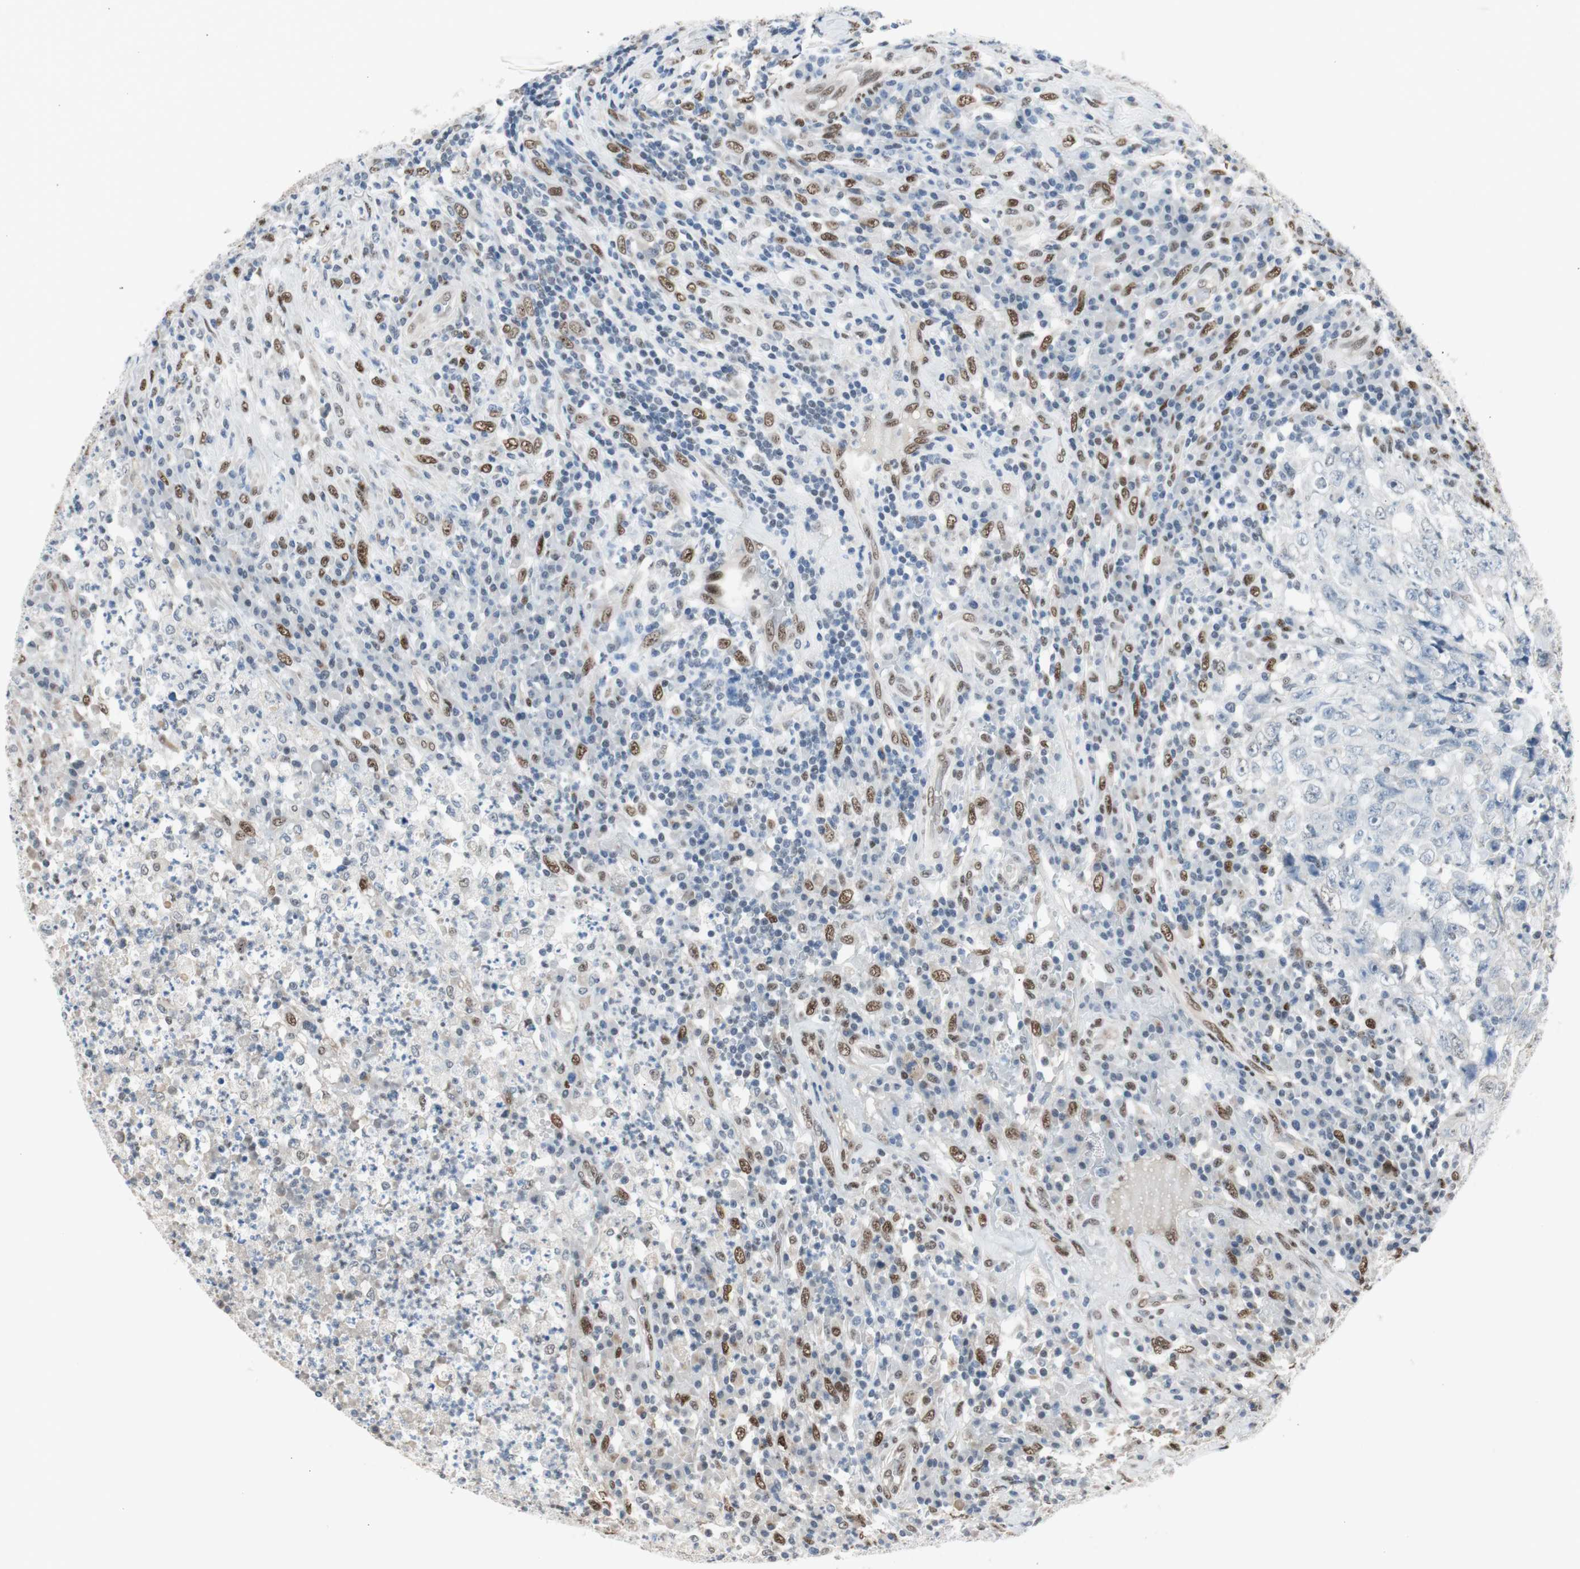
{"staining": {"intensity": "negative", "quantity": "none", "location": "none"}, "tissue": "testis cancer", "cell_type": "Tumor cells", "image_type": "cancer", "snomed": [{"axis": "morphology", "description": "Necrosis, NOS"}, {"axis": "morphology", "description": "Carcinoma, Embryonal, NOS"}, {"axis": "topography", "description": "Testis"}], "caption": "A high-resolution histopathology image shows immunohistochemistry staining of testis cancer, which exhibits no significant expression in tumor cells. Nuclei are stained in blue.", "gene": "PML", "patient": {"sex": "male", "age": 19}}